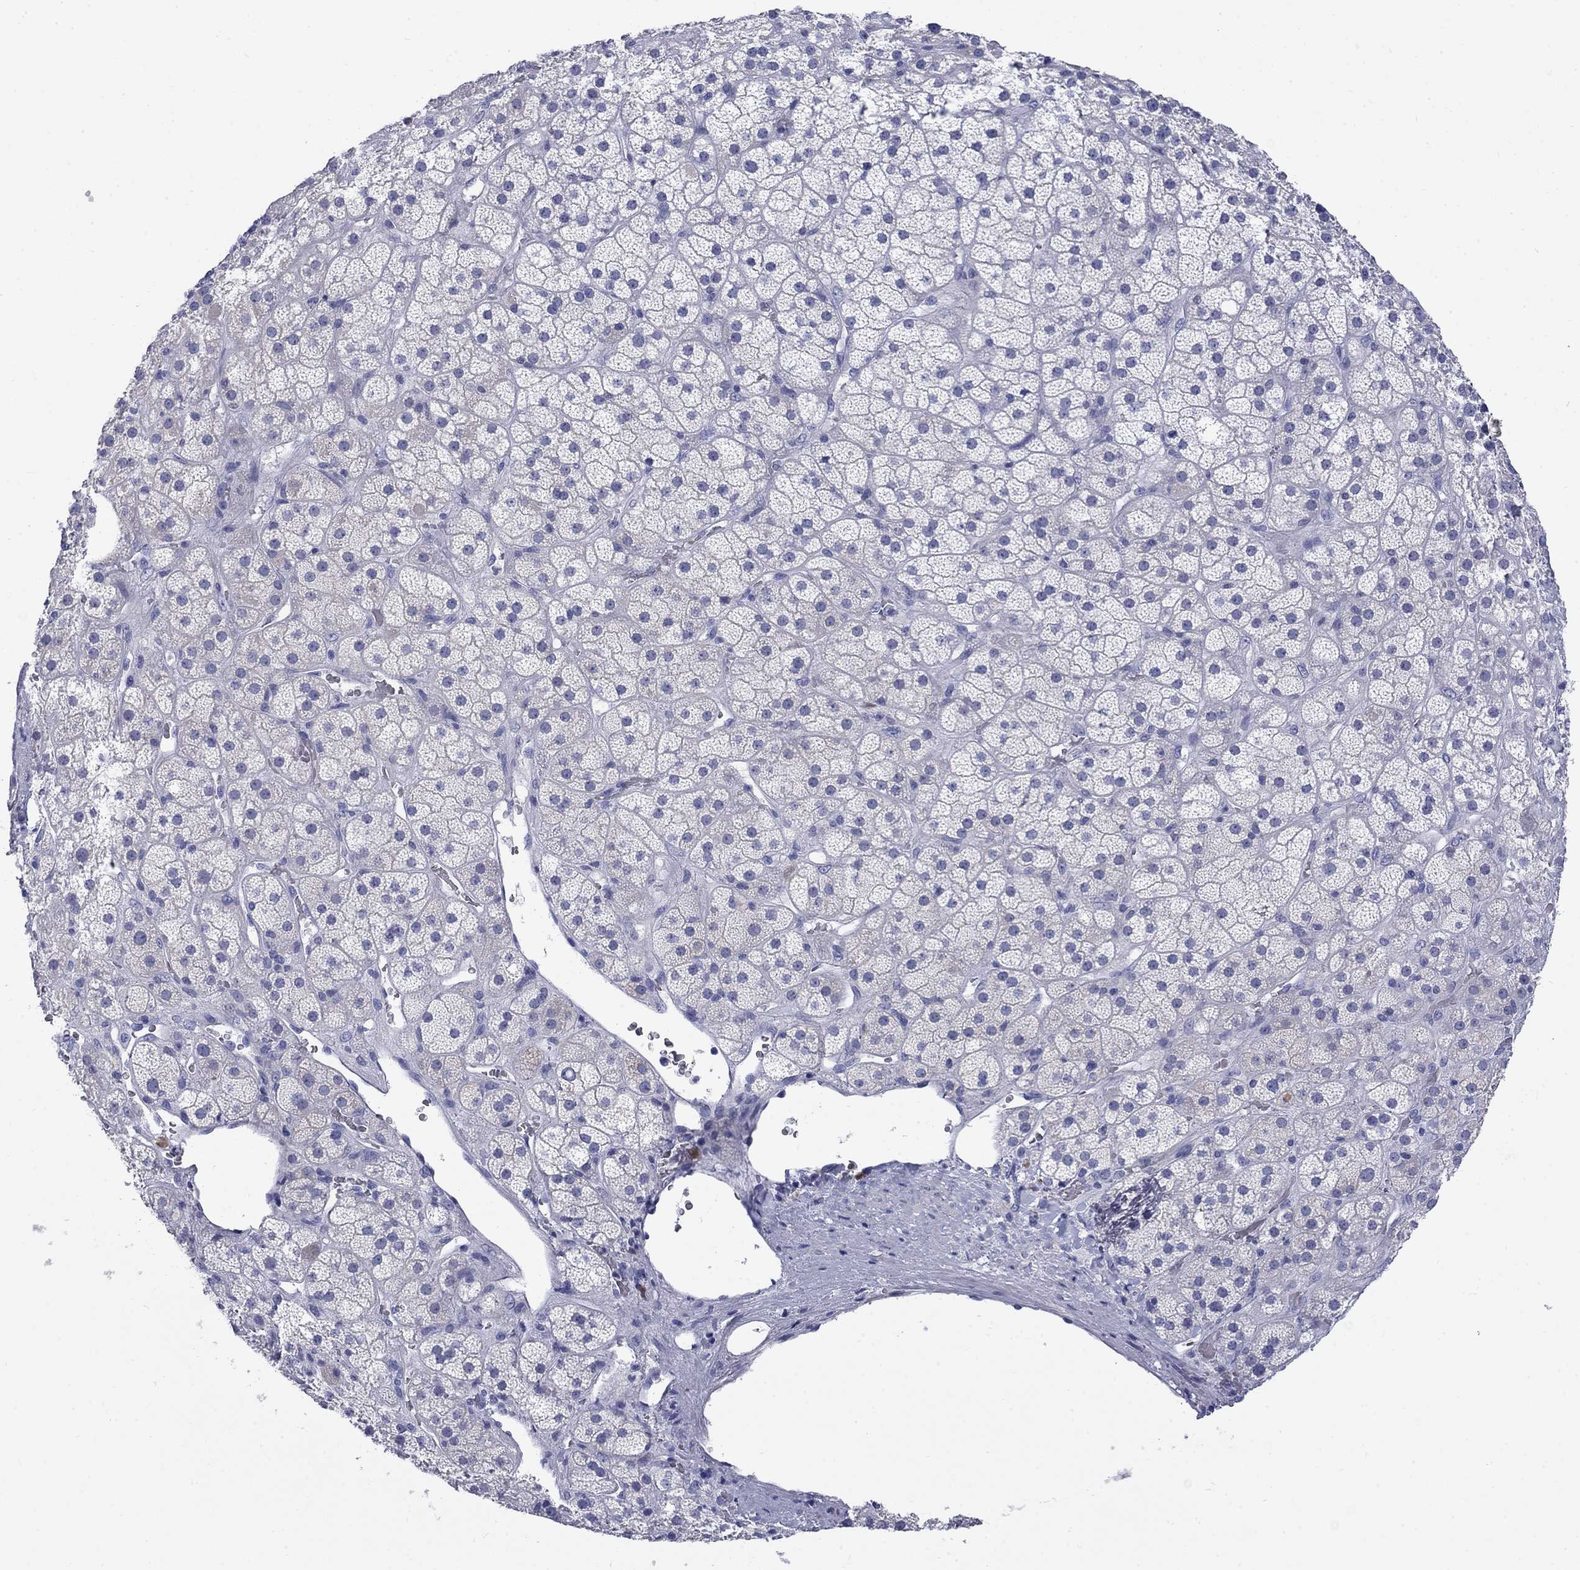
{"staining": {"intensity": "negative", "quantity": "none", "location": "none"}, "tissue": "adrenal gland", "cell_type": "Glandular cells", "image_type": "normal", "snomed": [{"axis": "morphology", "description": "Normal tissue, NOS"}, {"axis": "topography", "description": "Adrenal gland"}], "caption": "Immunohistochemistry (IHC) image of benign human adrenal gland stained for a protein (brown), which displays no staining in glandular cells.", "gene": "SERPINB2", "patient": {"sex": "male", "age": 57}}